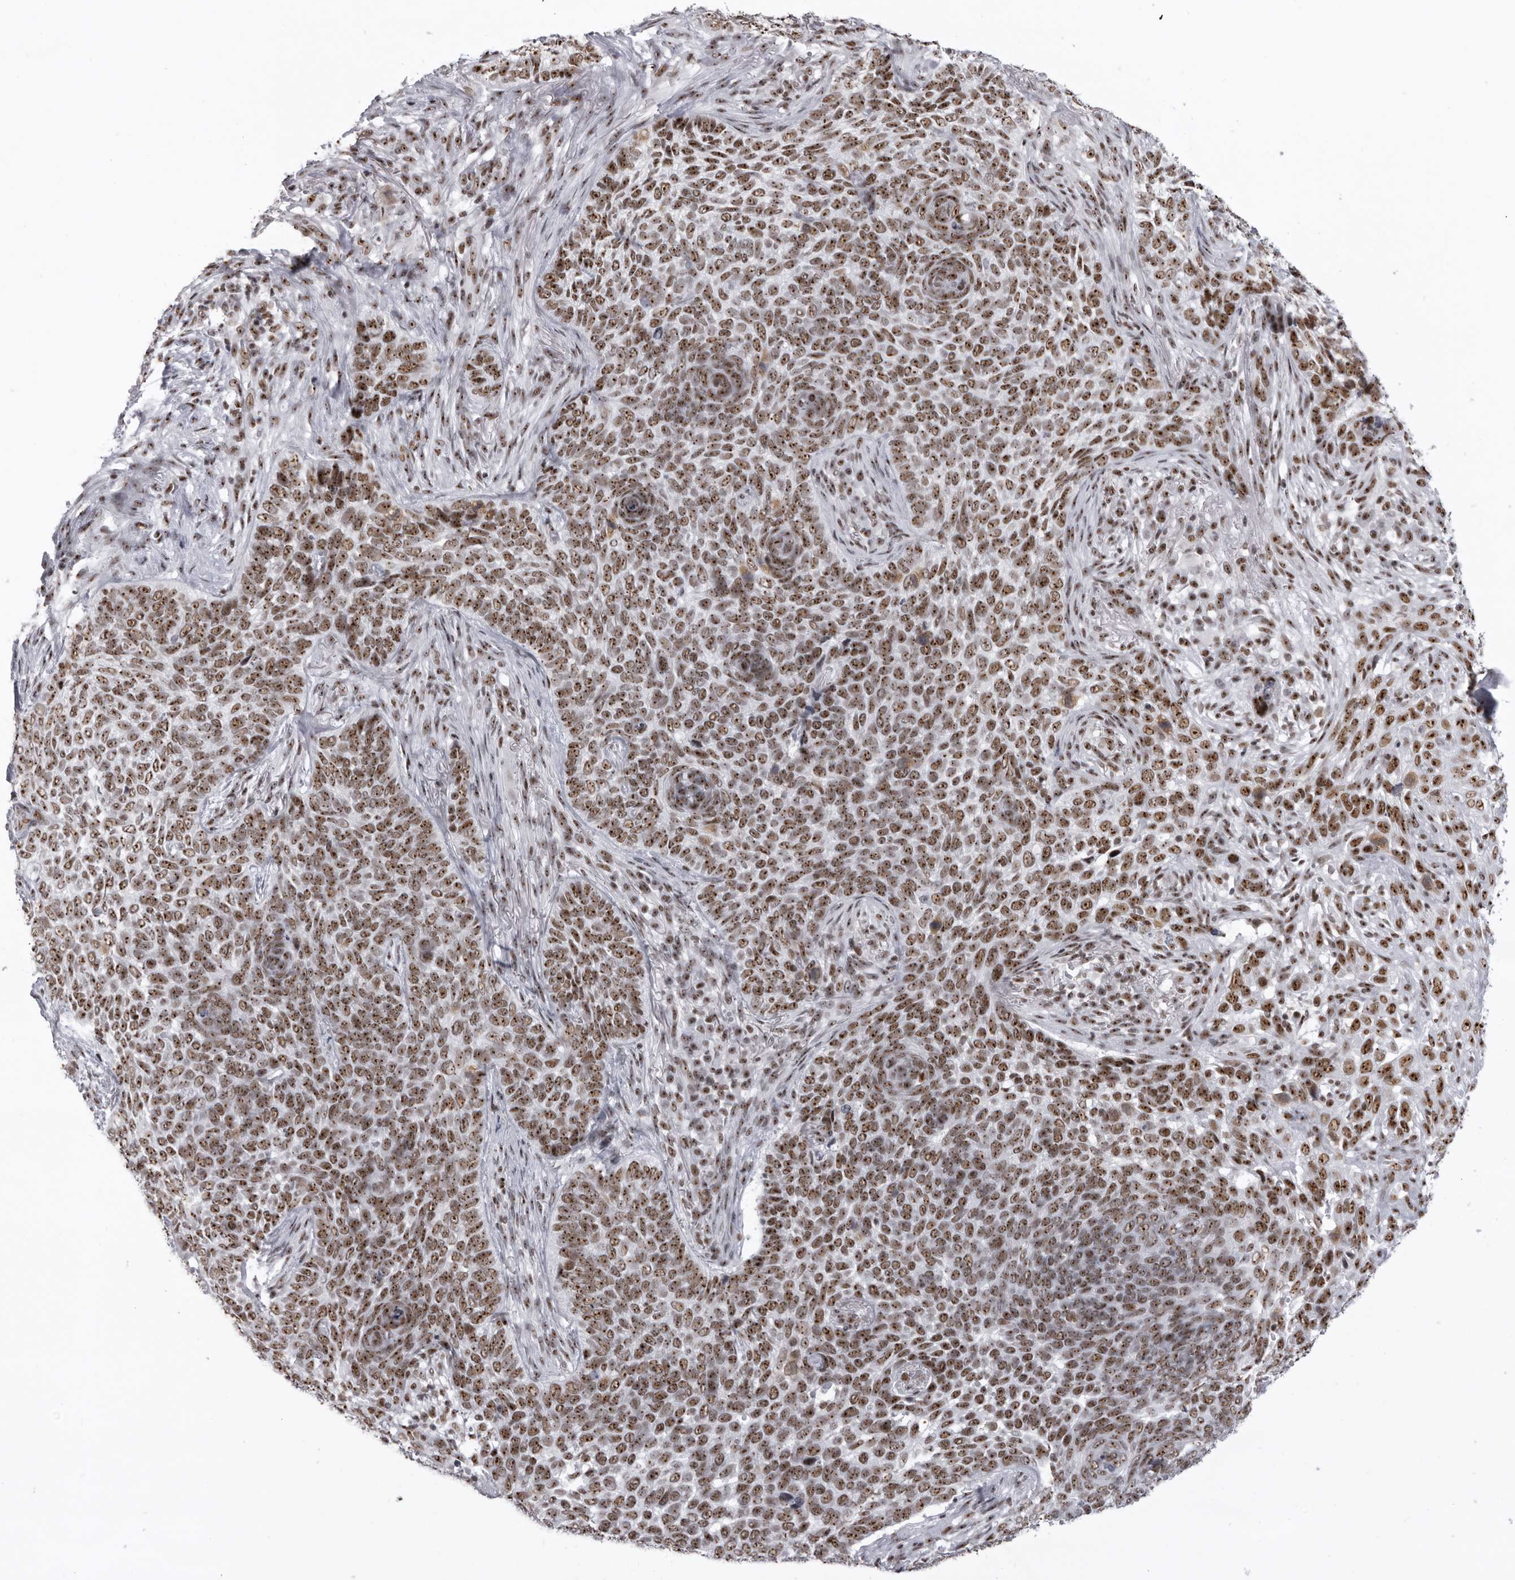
{"staining": {"intensity": "moderate", "quantity": ">75%", "location": "nuclear"}, "tissue": "skin cancer", "cell_type": "Tumor cells", "image_type": "cancer", "snomed": [{"axis": "morphology", "description": "Basal cell carcinoma"}, {"axis": "topography", "description": "Skin"}], "caption": "Immunohistochemistry of human skin cancer (basal cell carcinoma) demonstrates medium levels of moderate nuclear staining in approximately >75% of tumor cells.", "gene": "DHX9", "patient": {"sex": "female", "age": 64}}